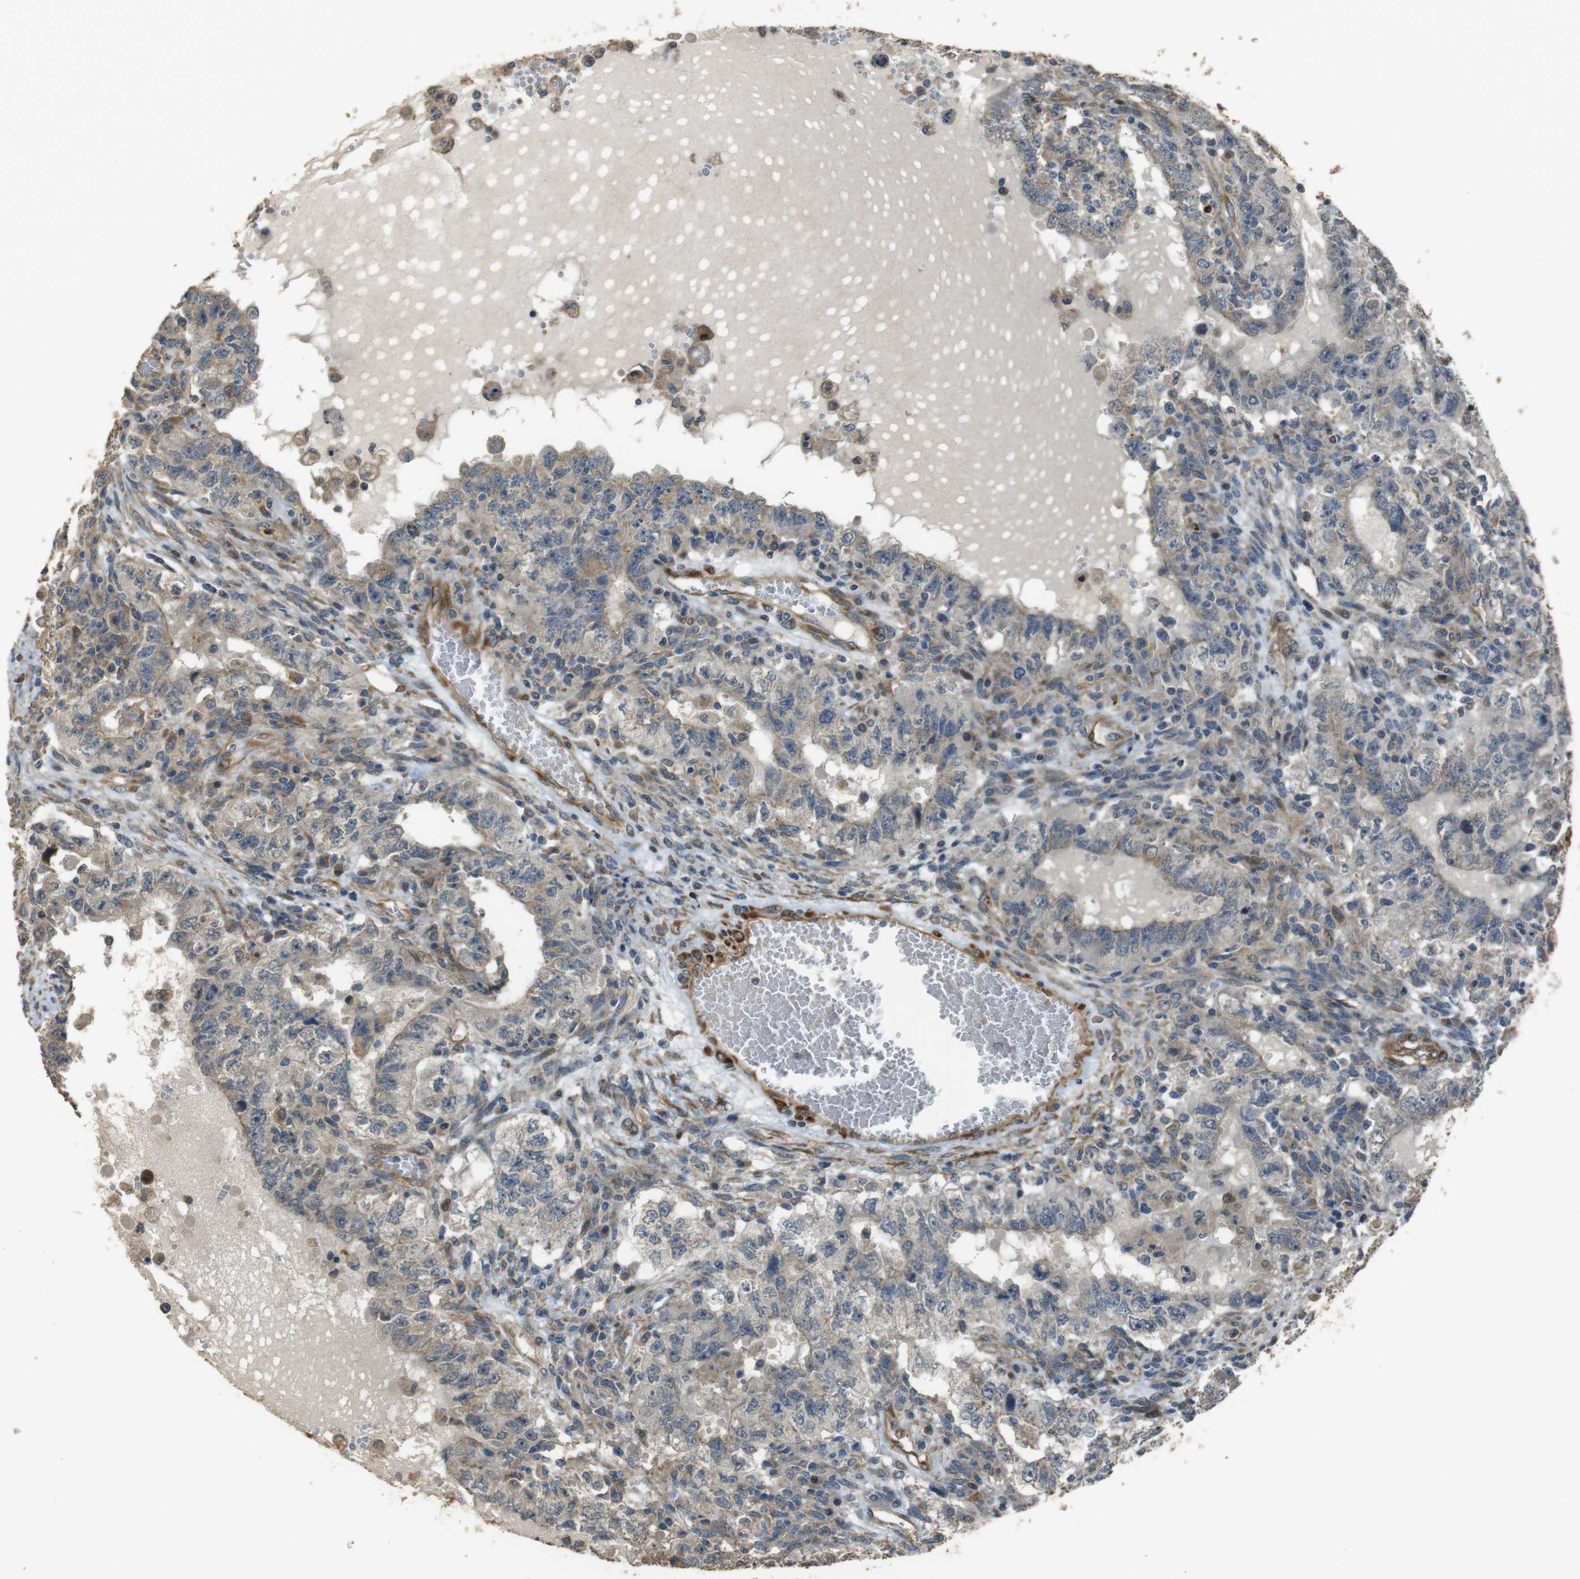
{"staining": {"intensity": "weak", "quantity": "25%-75%", "location": "cytoplasmic/membranous"}, "tissue": "testis cancer", "cell_type": "Tumor cells", "image_type": "cancer", "snomed": [{"axis": "morphology", "description": "Carcinoma, Embryonal, NOS"}, {"axis": "topography", "description": "Testis"}], "caption": "Human testis cancer stained with a protein marker reveals weak staining in tumor cells.", "gene": "MSRB3", "patient": {"sex": "male", "age": 26}}